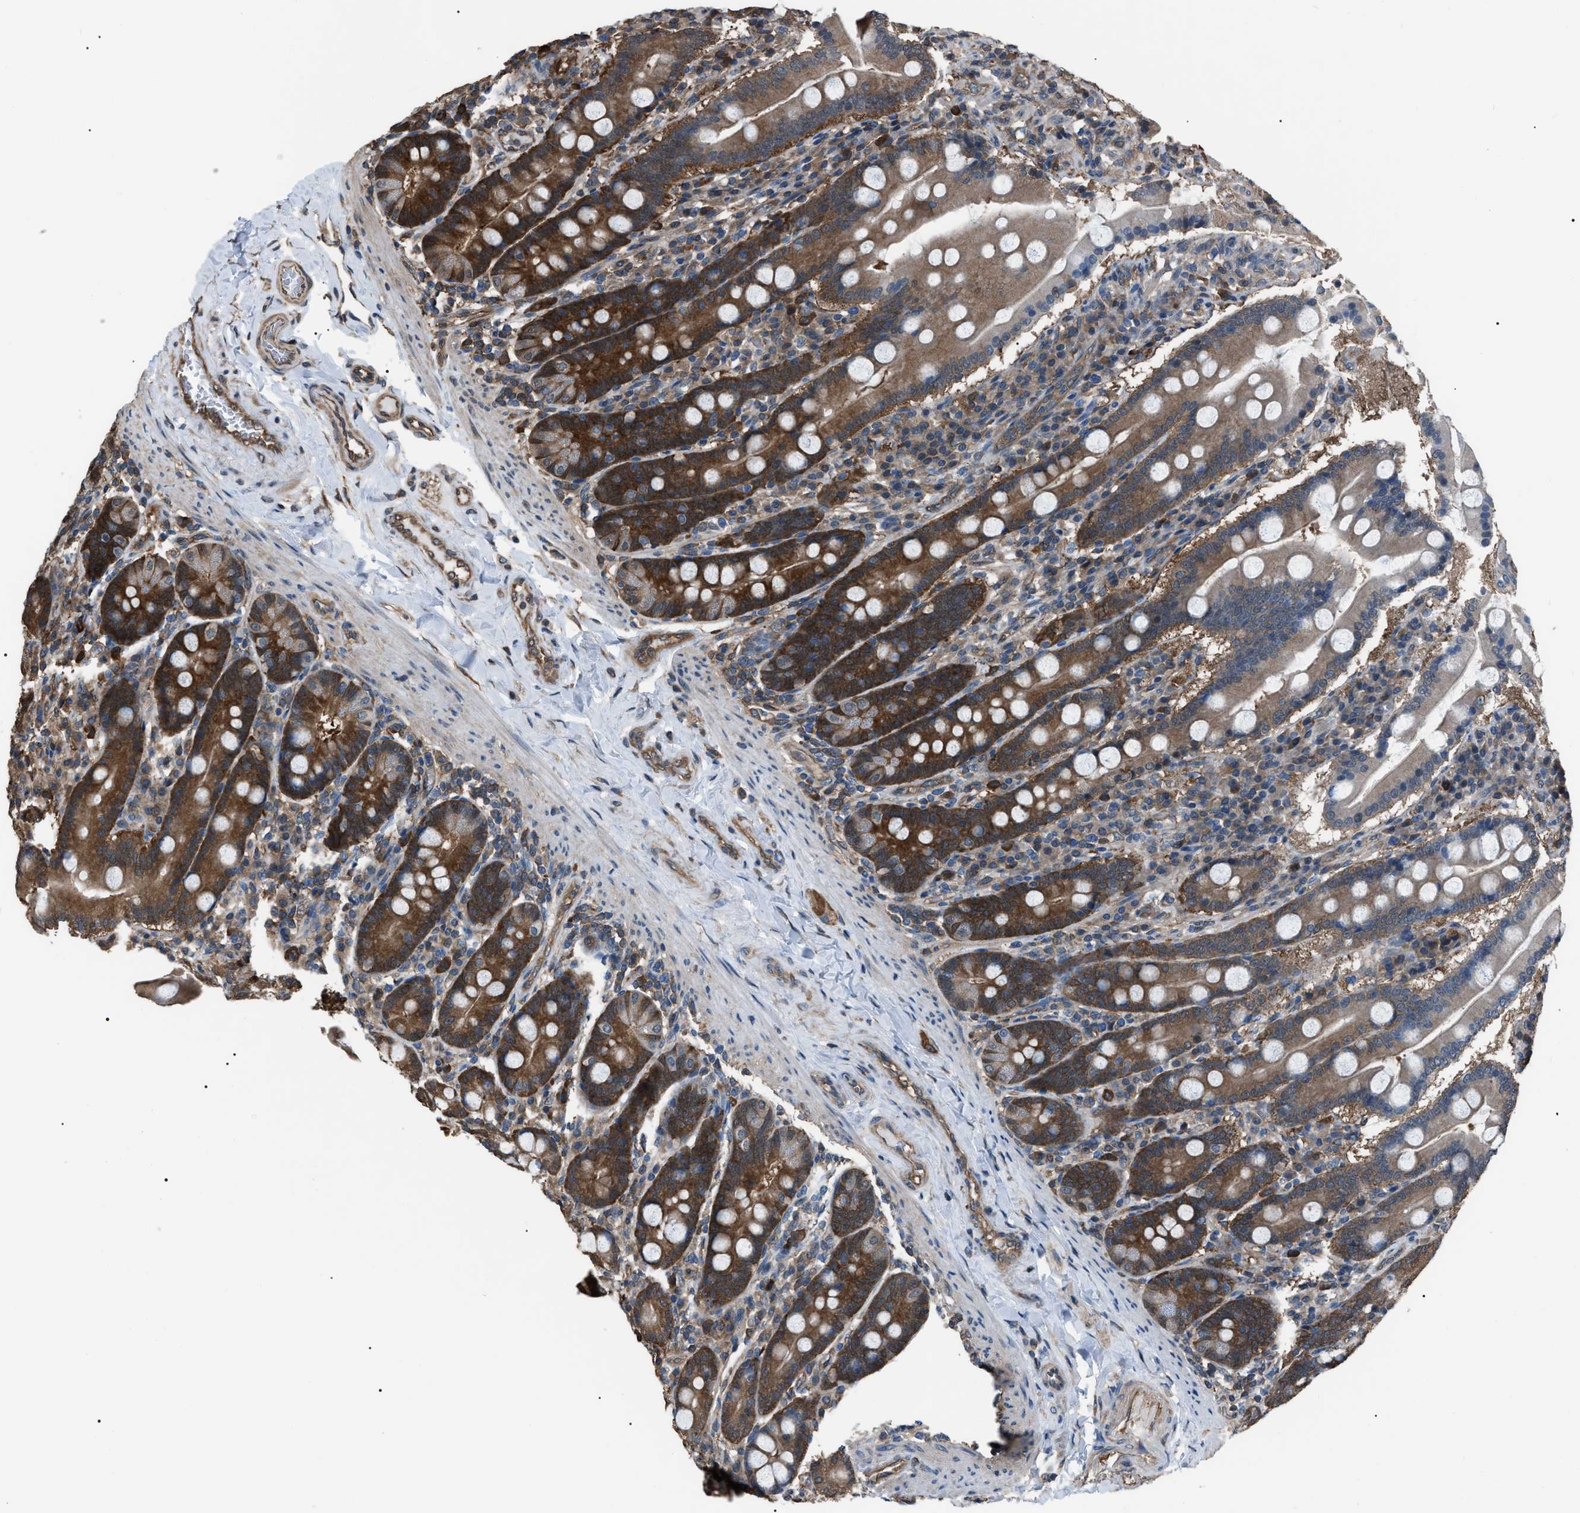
{"staining": {"intensity": "strong", "quantity": "25%-75%", "location": "cytoplasmic/membranous"}, "tissue": "duodenum", "cell_type": "Glandular cells", "image_type": "normal", "snomed": [{"axis": "morphology", "description": "Normal tissue, NOS"}, {"axis": "topography", "description": "Duodenum"}], "caption": "Duodenum was stained to show a protein in brown. There is high levels of strong cytoplasmic/membranous expression in approximately 25%-75% of glandular cells. The protein of interest is shown in brown color, while the nuclei are stained blue.", "gene": "PDCD5", "patient": {"sex": "male", "age": 50}}